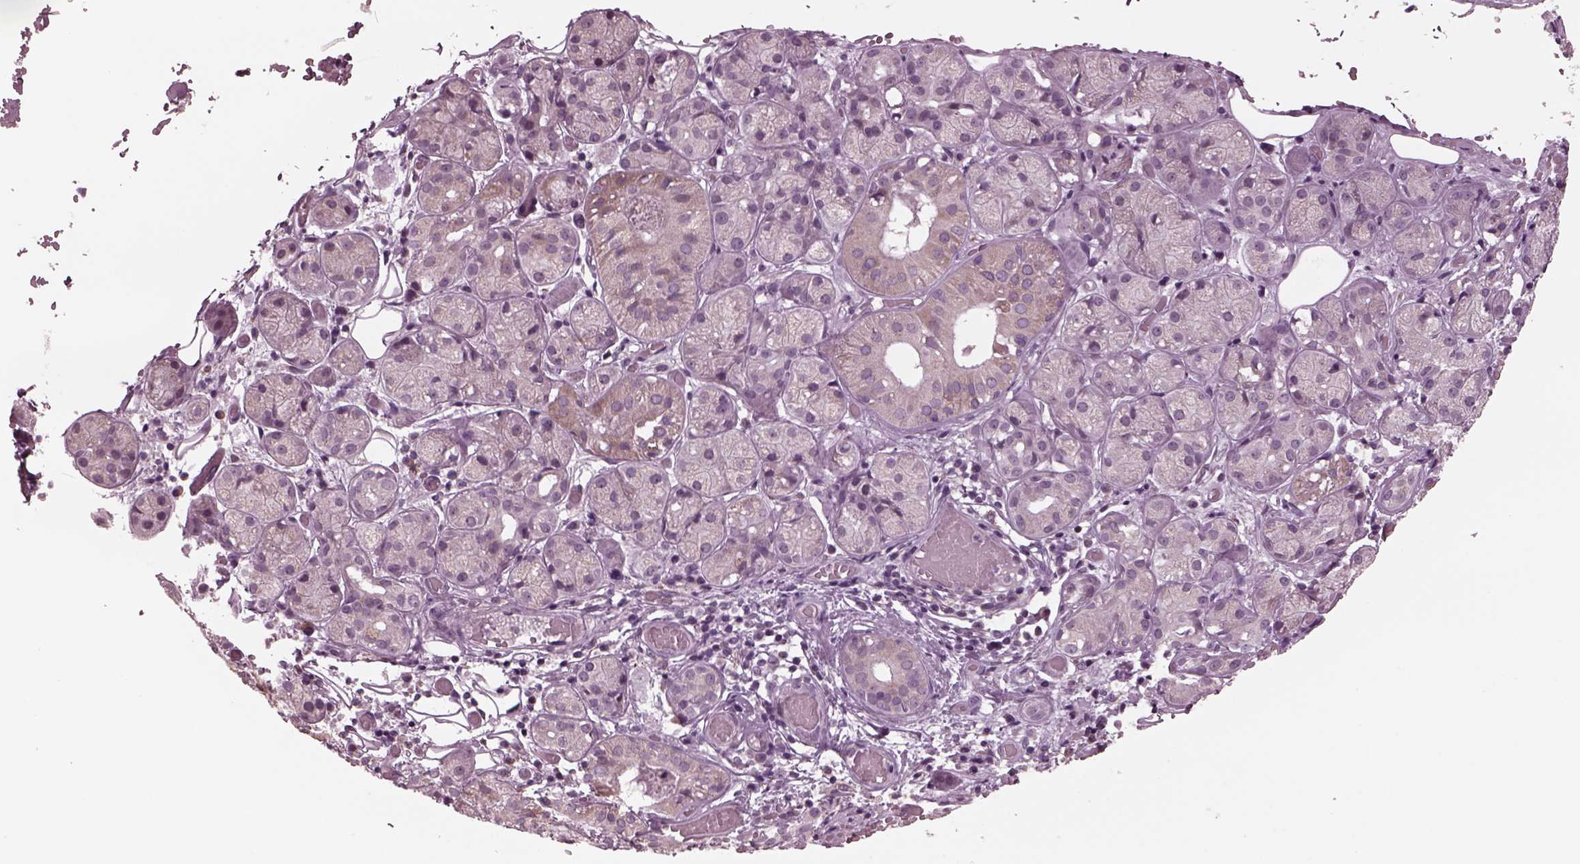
{"staining": {"intensity": "weak", "quantity": "<25%", "location": "cytoplasmic/membranous"}, "tissue": "salivary gland", "cell_type": "Glandular cells", "image_type": "normal", "snomed": [{"axis": "morphology", "description": "Normal tissue, NOS"}, {"axis": "topography", "description": "Salivary gland"}, {"axis": "topography", "description": "Peripheral nerve tissue"}], "caption": "Immunohistochemical staining of unremarkable salivary gland shows no significant positivity in glandular cells.", "gene": "CELSR3", "patient": {"sex": "male", "age": 71}}